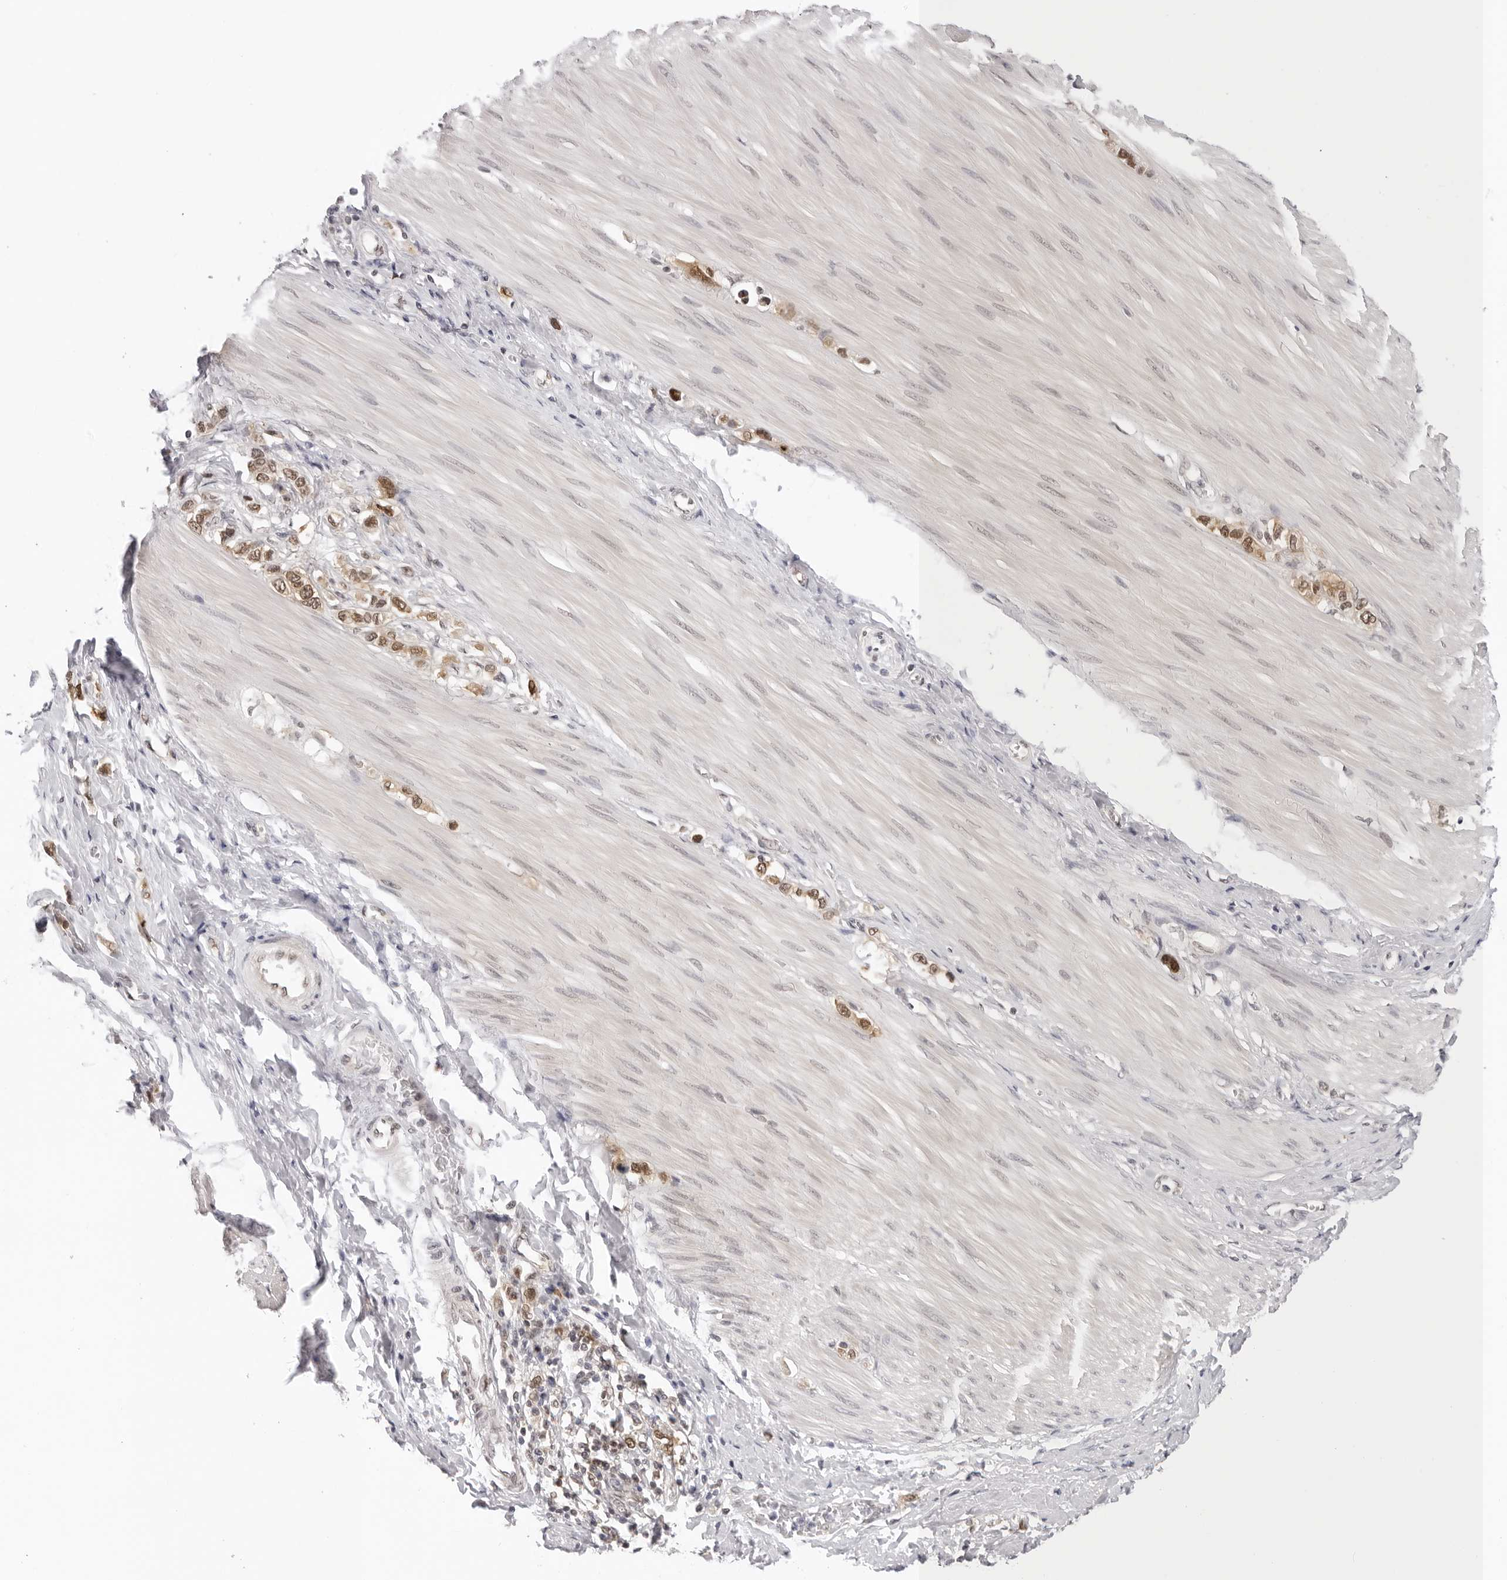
{"staining": {"intensity": "moderate", "quantity": ">75%", "location": "cytoplasmic/membranous,nuclear"}, "tissue": "stomach cancer", "cell_type": "Tumor cells", "image_type": "cancer", "snomed": [{"axis": "morphology", "description": "Adenocarcinoma, NOS"}, {"axis": "topography", "description": "Stomach"}], "caption": "High-magnification brightfield microscopy of stomach cancer stained with DAB (brown) and counterstained with hematoxylin (blue). tumor cells exhibit moderate cytoplasmic/membranous and nuclear staining is present in about>75% of cells. Nuclei are stained in blue.", "gene": "WDR77", "patient": {"sex": "female", "age": 65}}